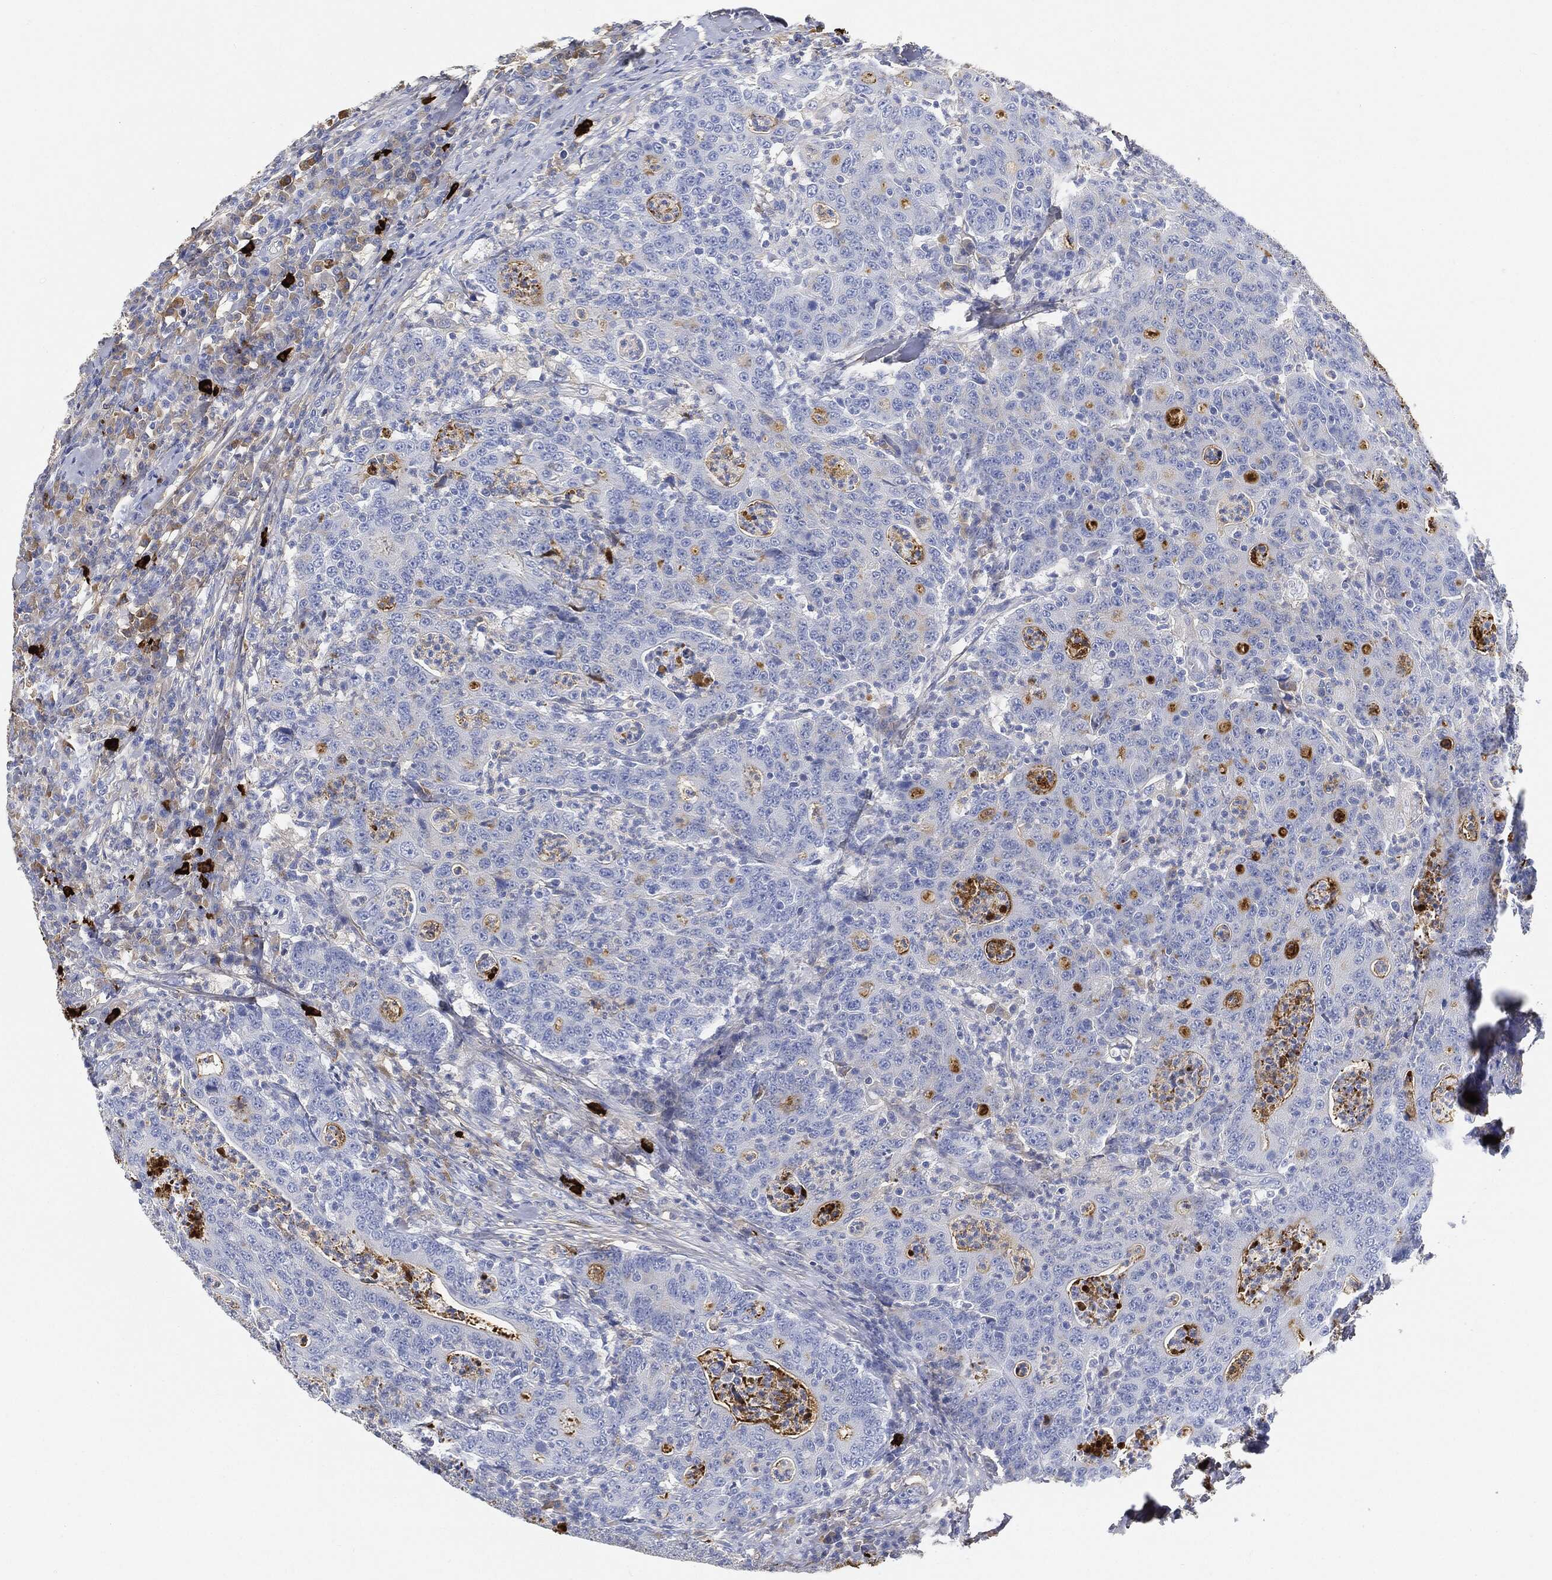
{"staining": {"intensity": "negative", "quantity": "none", "location": "none"}, "tissue": "colorectal cancer", "cell_type": "Tumor cells", "image_type": "cancer", "snomed": [{"axis": "morphology", "description": "Adenocarcinoma, NOS"}, {"axis": "topography", "description": "Colon"}], "caption": "Tumor cells are negative for brown protein staining in colorectal cancer (adenocarcinoma). The staining is performed using DAB (3,3'-diaminobenzidine) brown chromogen with nuclei counter-stained in using hematoxylin.", "gene": "IGLV6-57", "patient": {"sex": "male", "age": 70}}